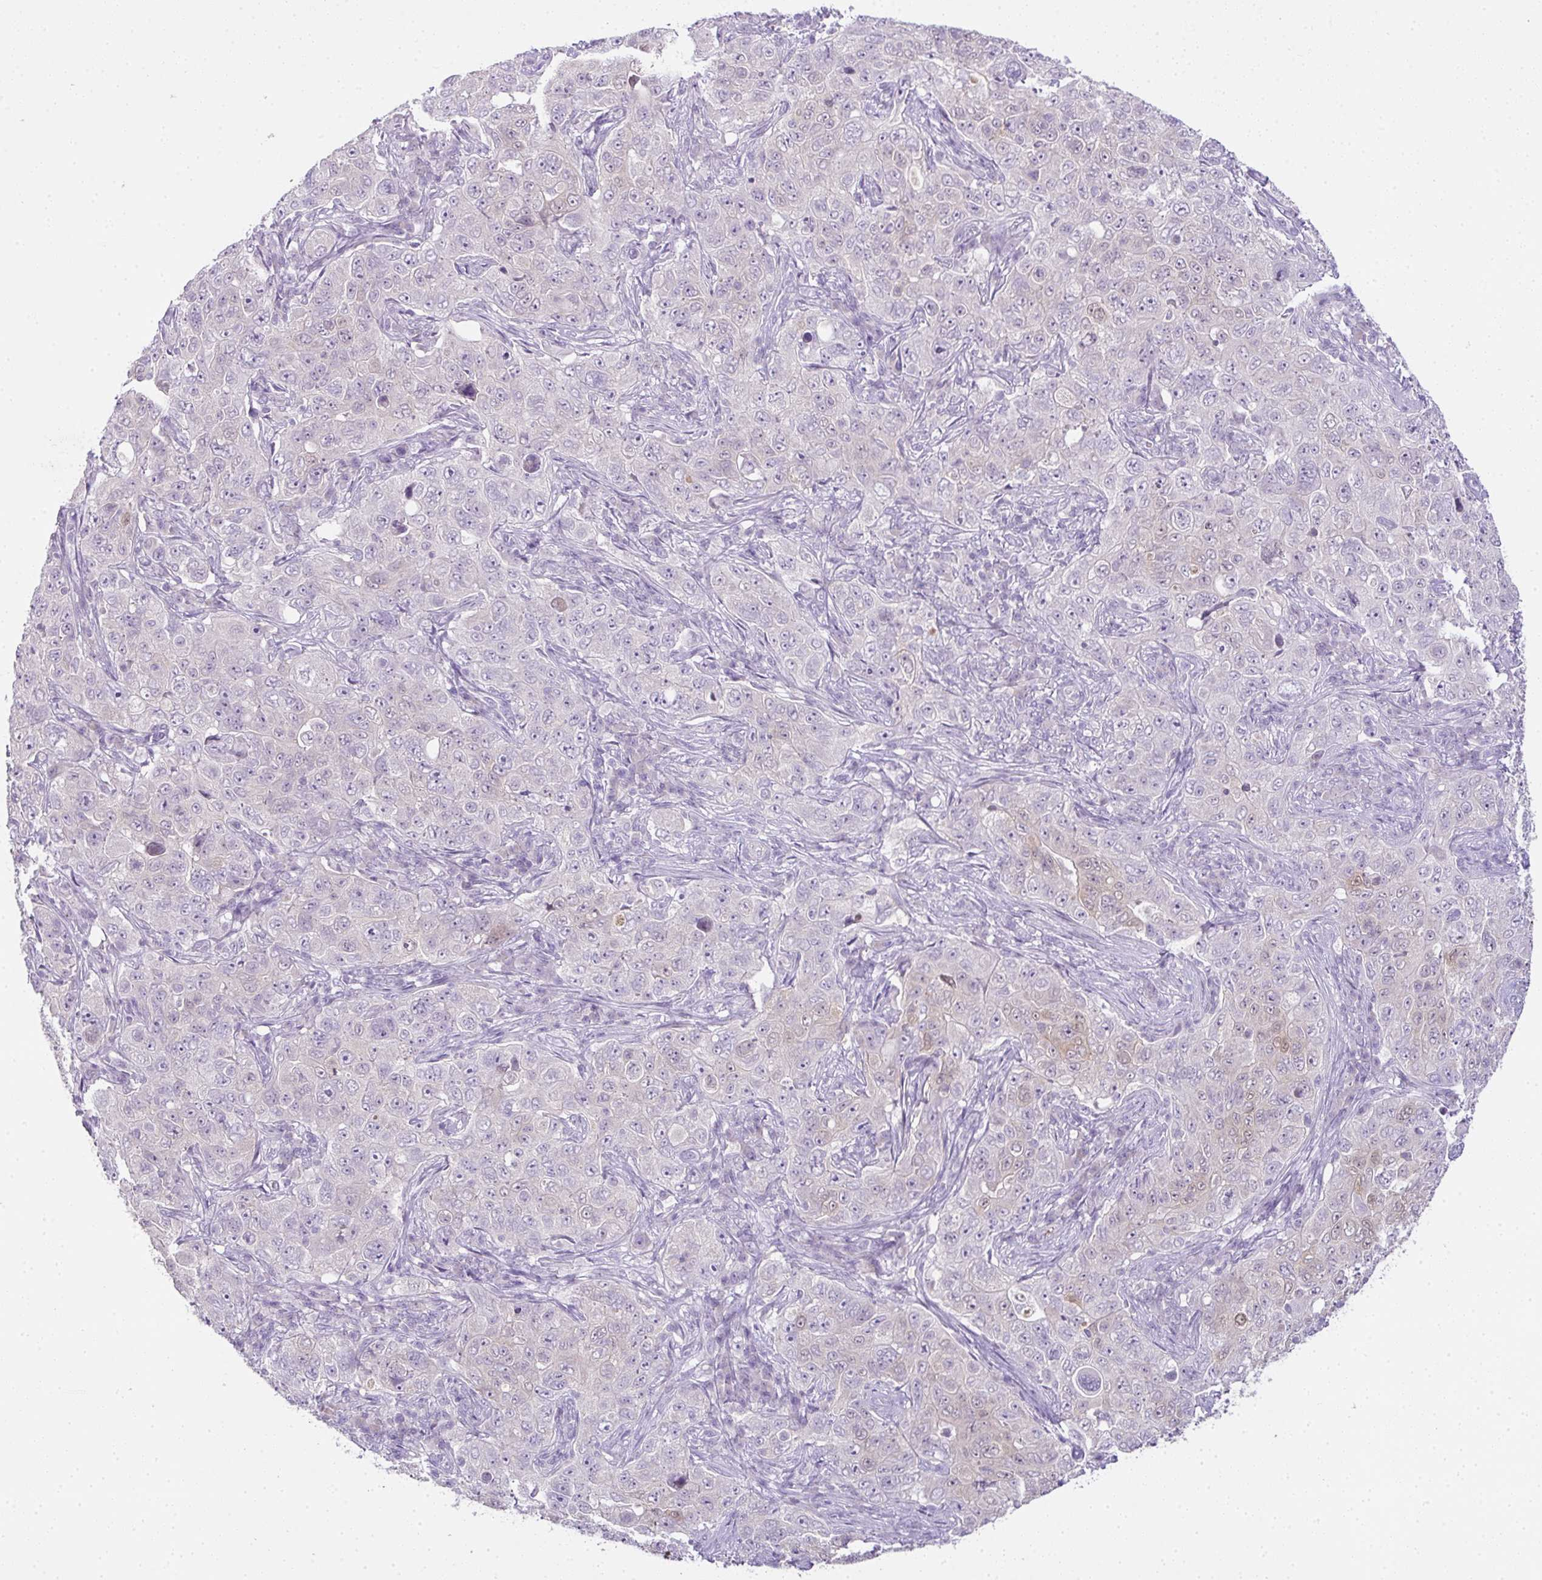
{"staining": {"intensity": "negative", "quantity": "none", "location": "none"}, "tissue": "pancreatic cancer", "cell_type": "Tumor cells", "image_type": "cancer", "snomed": [{"axis": "morphology", "description": "Adenocarcinoma, NOS"}, {"axis": "topography", "description": "Pancreas"}], "caption": "Immunohistochemistry histopathology image of adenocarcinoma (pancreatic) stained for a protein (brown), which shows no expression in tumor cells.", "gene": "CMPK1", "patient": {"sex": "male", "age": 68}}